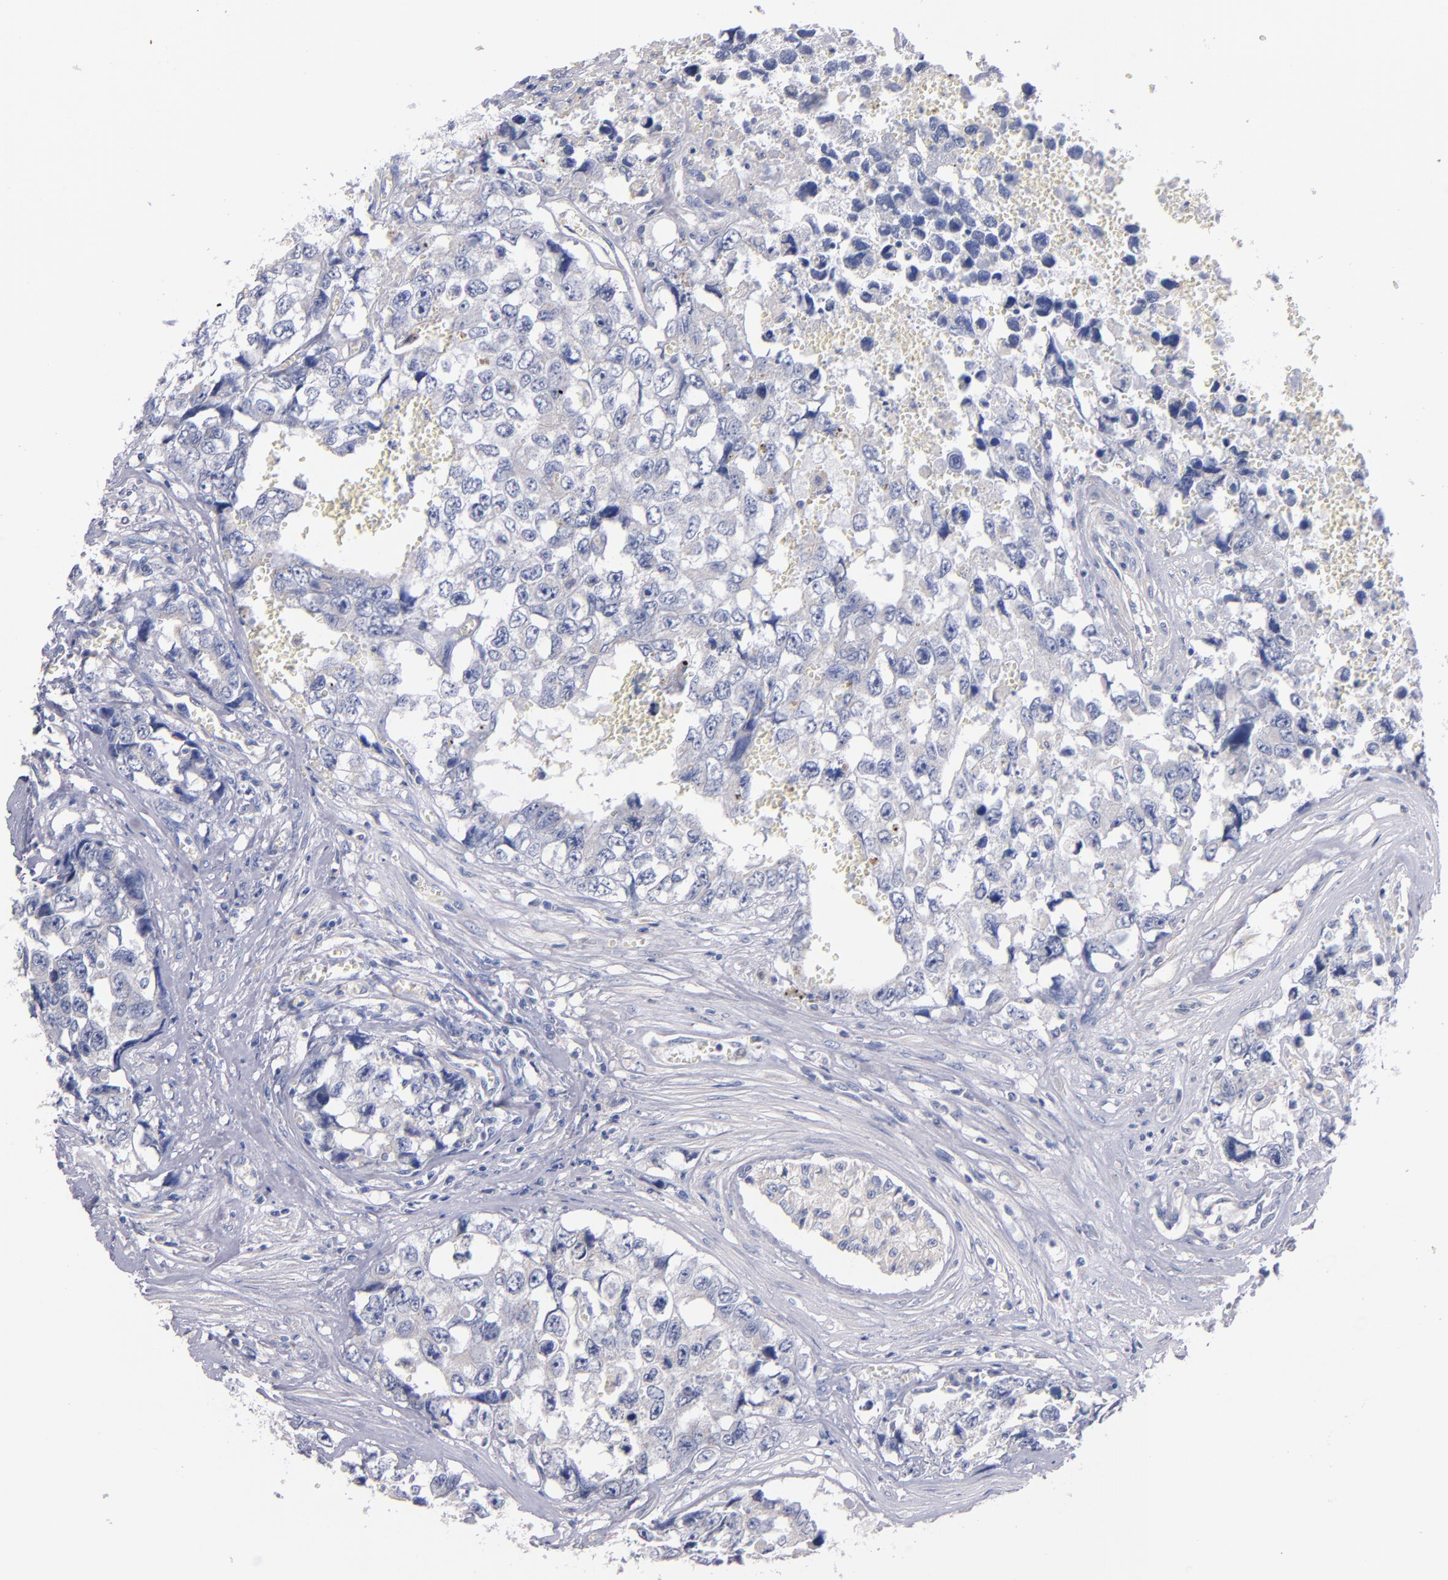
{"staining": {"intensity": "negative", "quantity": "none", "location": "none"}, "tissue": "testis cancer", "cell_type": "Tumor cells", "image_type": "cancer", "snomed": [{"axis": "morphology", "description": "Carcinoma, Embryonal, NOS"}, {"axis": "topography", "description": "Testis"}], "caption": "An image of human testis embryonal carcinoma is negative for staining in tumor cells.", "gene": "CNTNAP2", "patient": {"sex": "male", "age": 31}}